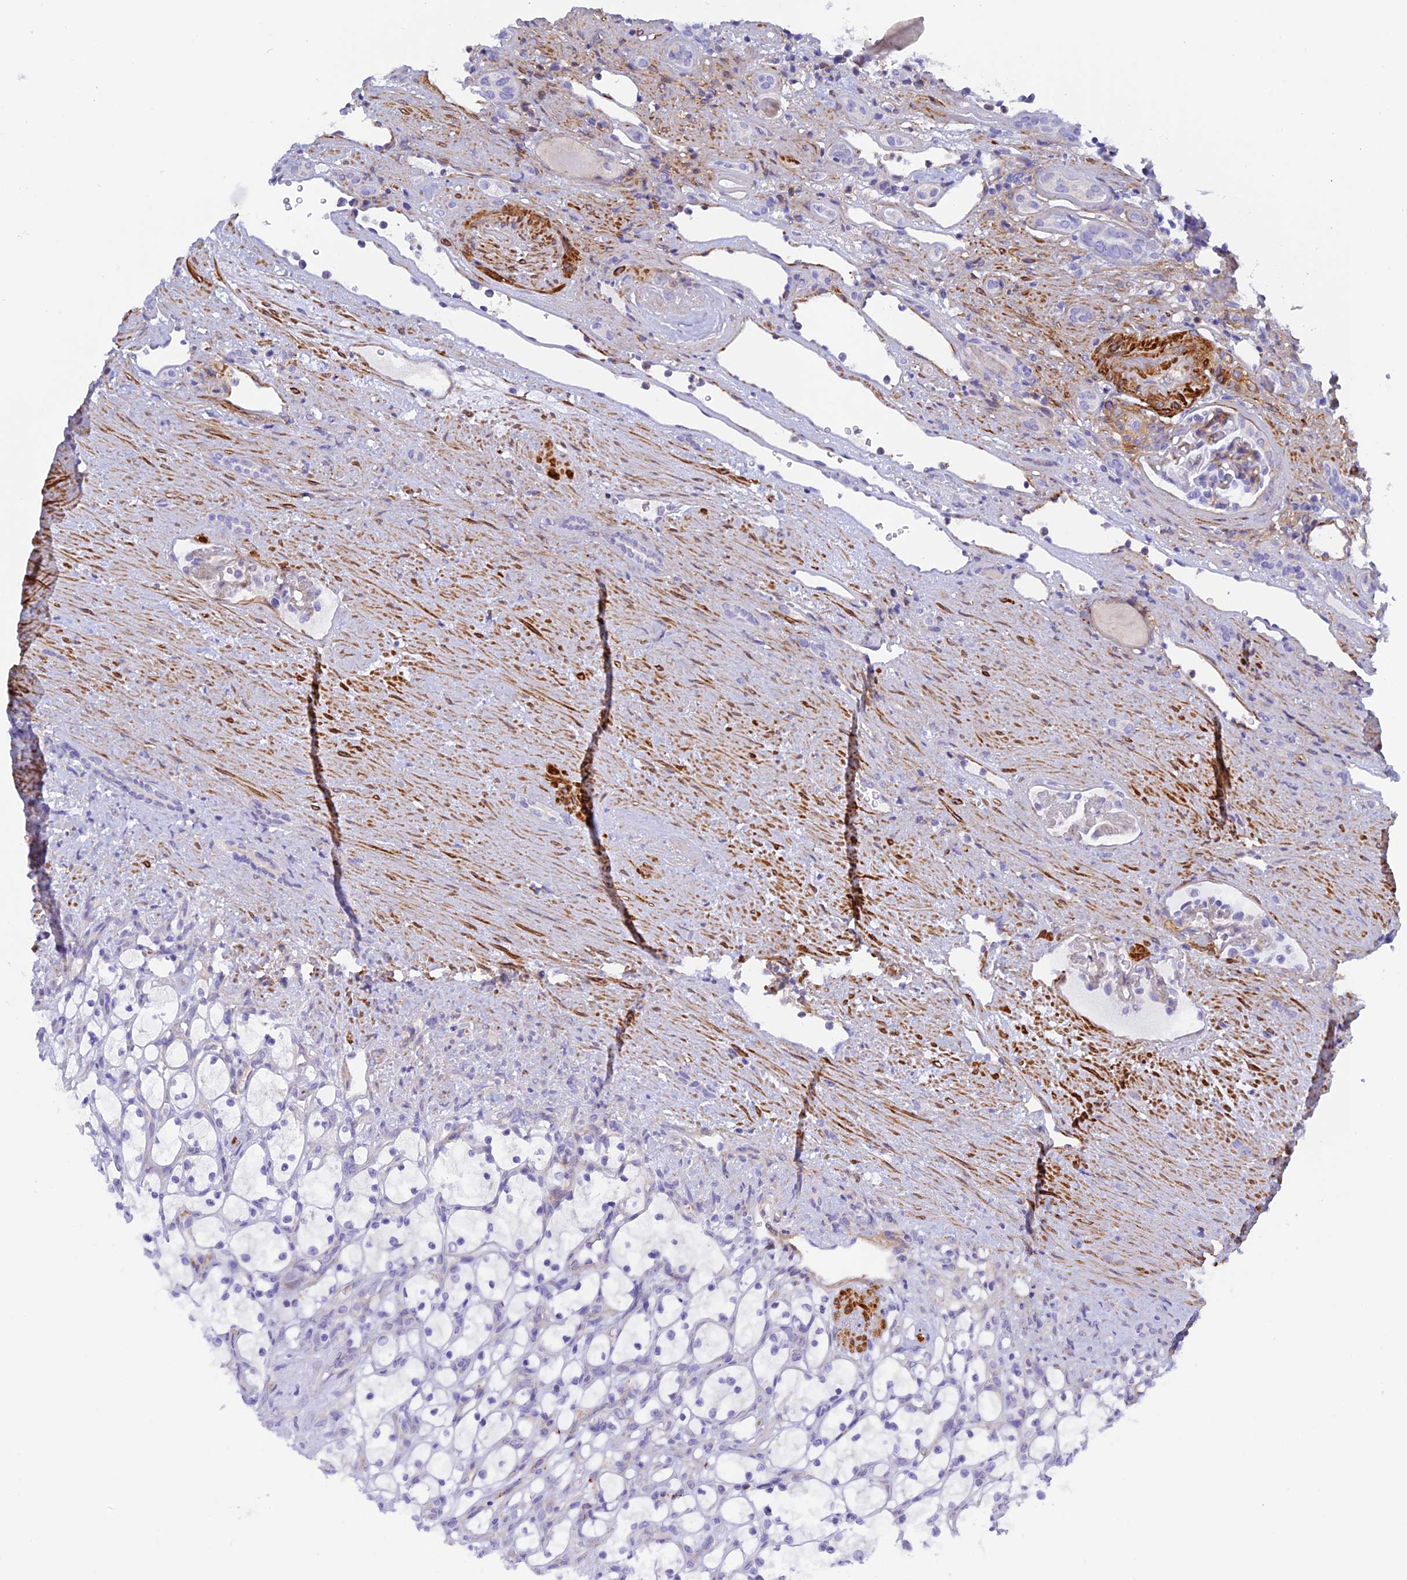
{"staining": {"intensity": "negative", "quantity": "none", "location": "none"}, "tissue": "renal cancer", "cell_type": "Tumor cells", "image_type": "cancer", "snomed": [{"axis": "morphology", "description": "Adenocarcinoma, NOS"}, {"axis": "topography", "description": "Kidney"}], "caption": "Immunohistochemistry (IHC) of renal cancer reveals no expression in tumor cells.", "gene": "ZDHHC16", "patient": {"sex": "female", "age": 69}}